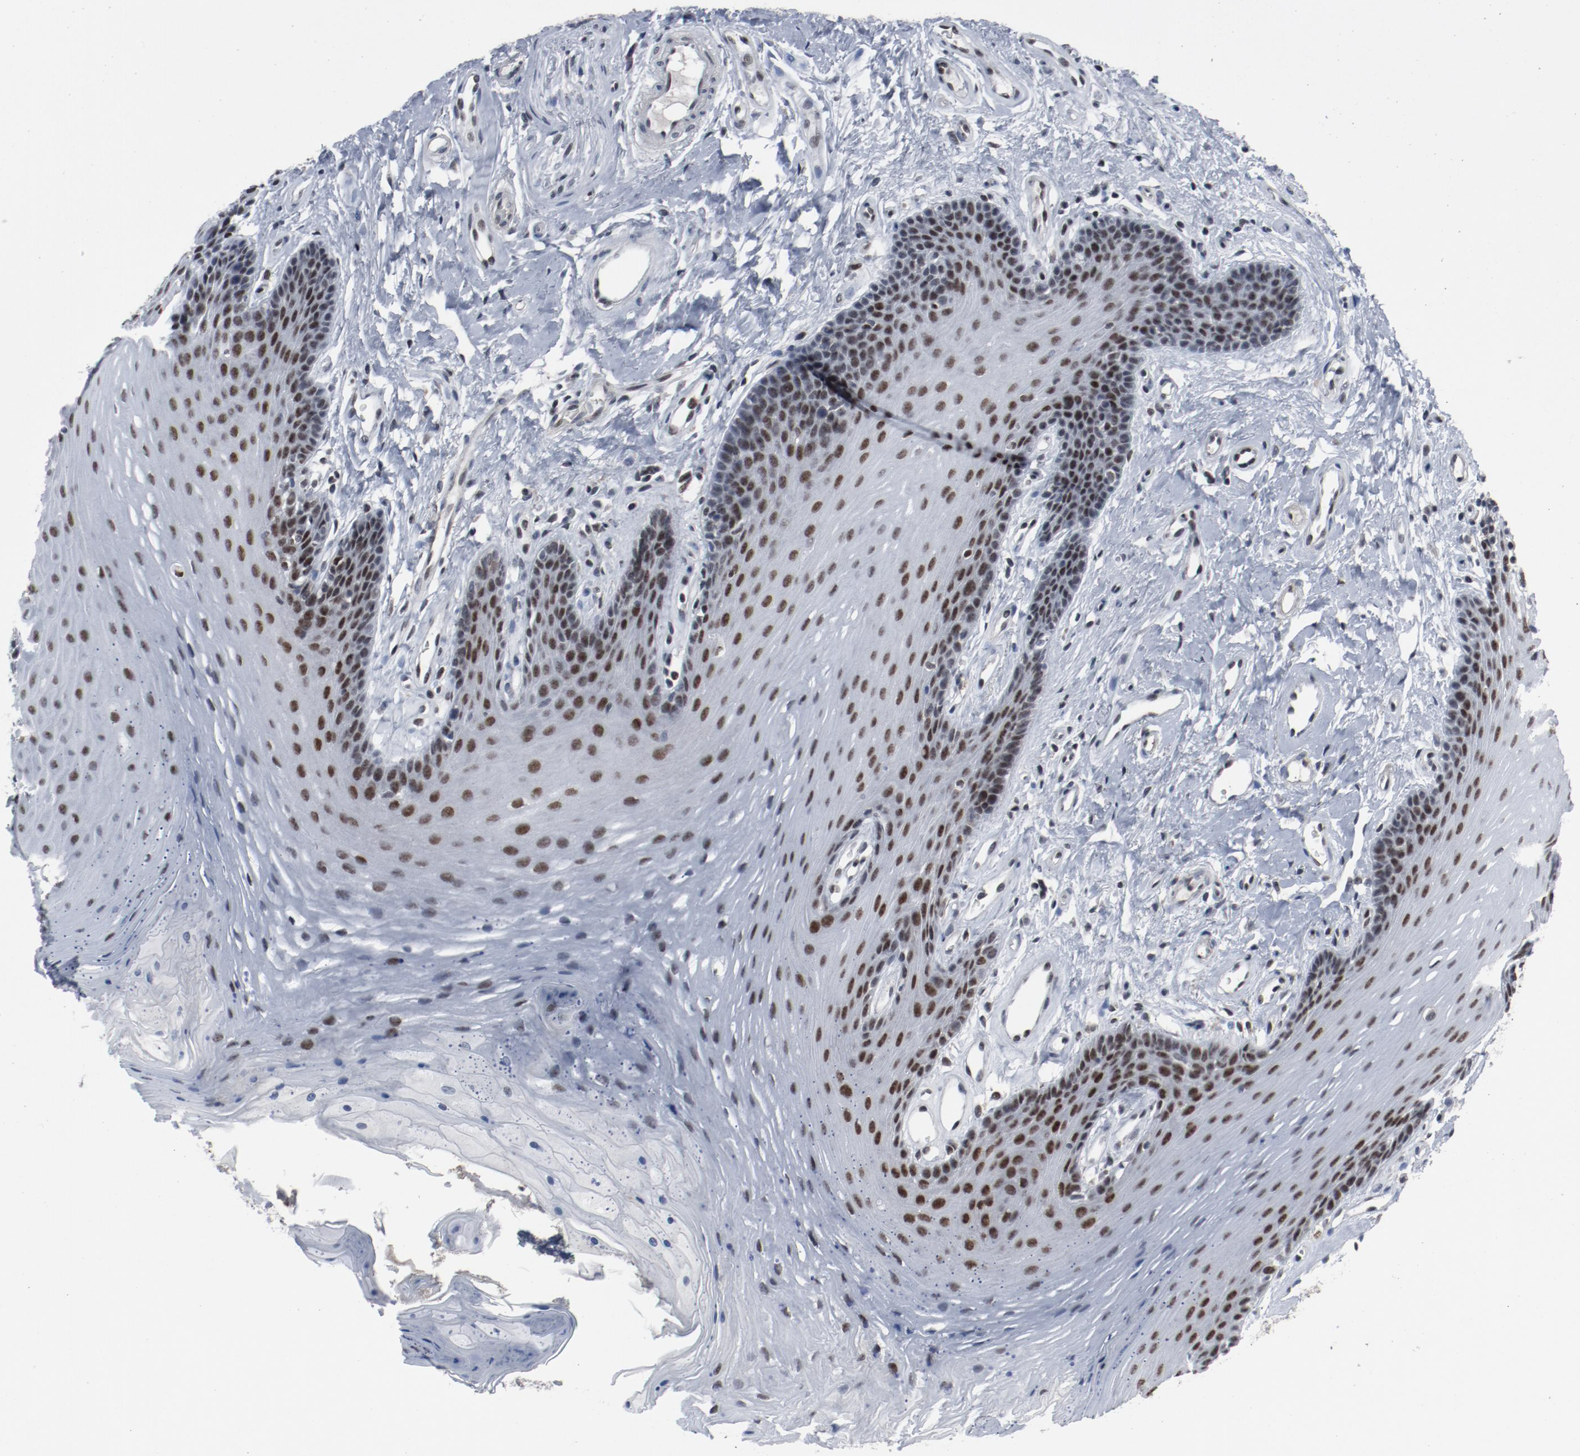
{"staining": {"intensity": "strong", "quantity": ">75%", "location": "nuclear"}, "tissue": "oral mucosa", "cell_type": "Squamous epithelial cells", "image_type": "normal", "snomed": [{"axis": "morphology", "description": "Normal tissue, NOS"}, {"axis": "topography", "description": "Oral tissue"}], "caption": "Protein staining by immunohistochemistry exhibits strong nuclear positivity in about >75% of squamous epithelial cells in benign oral mucosa.", "gene": "JMJD6", "patient": {"sex": "male", "age": 62}}